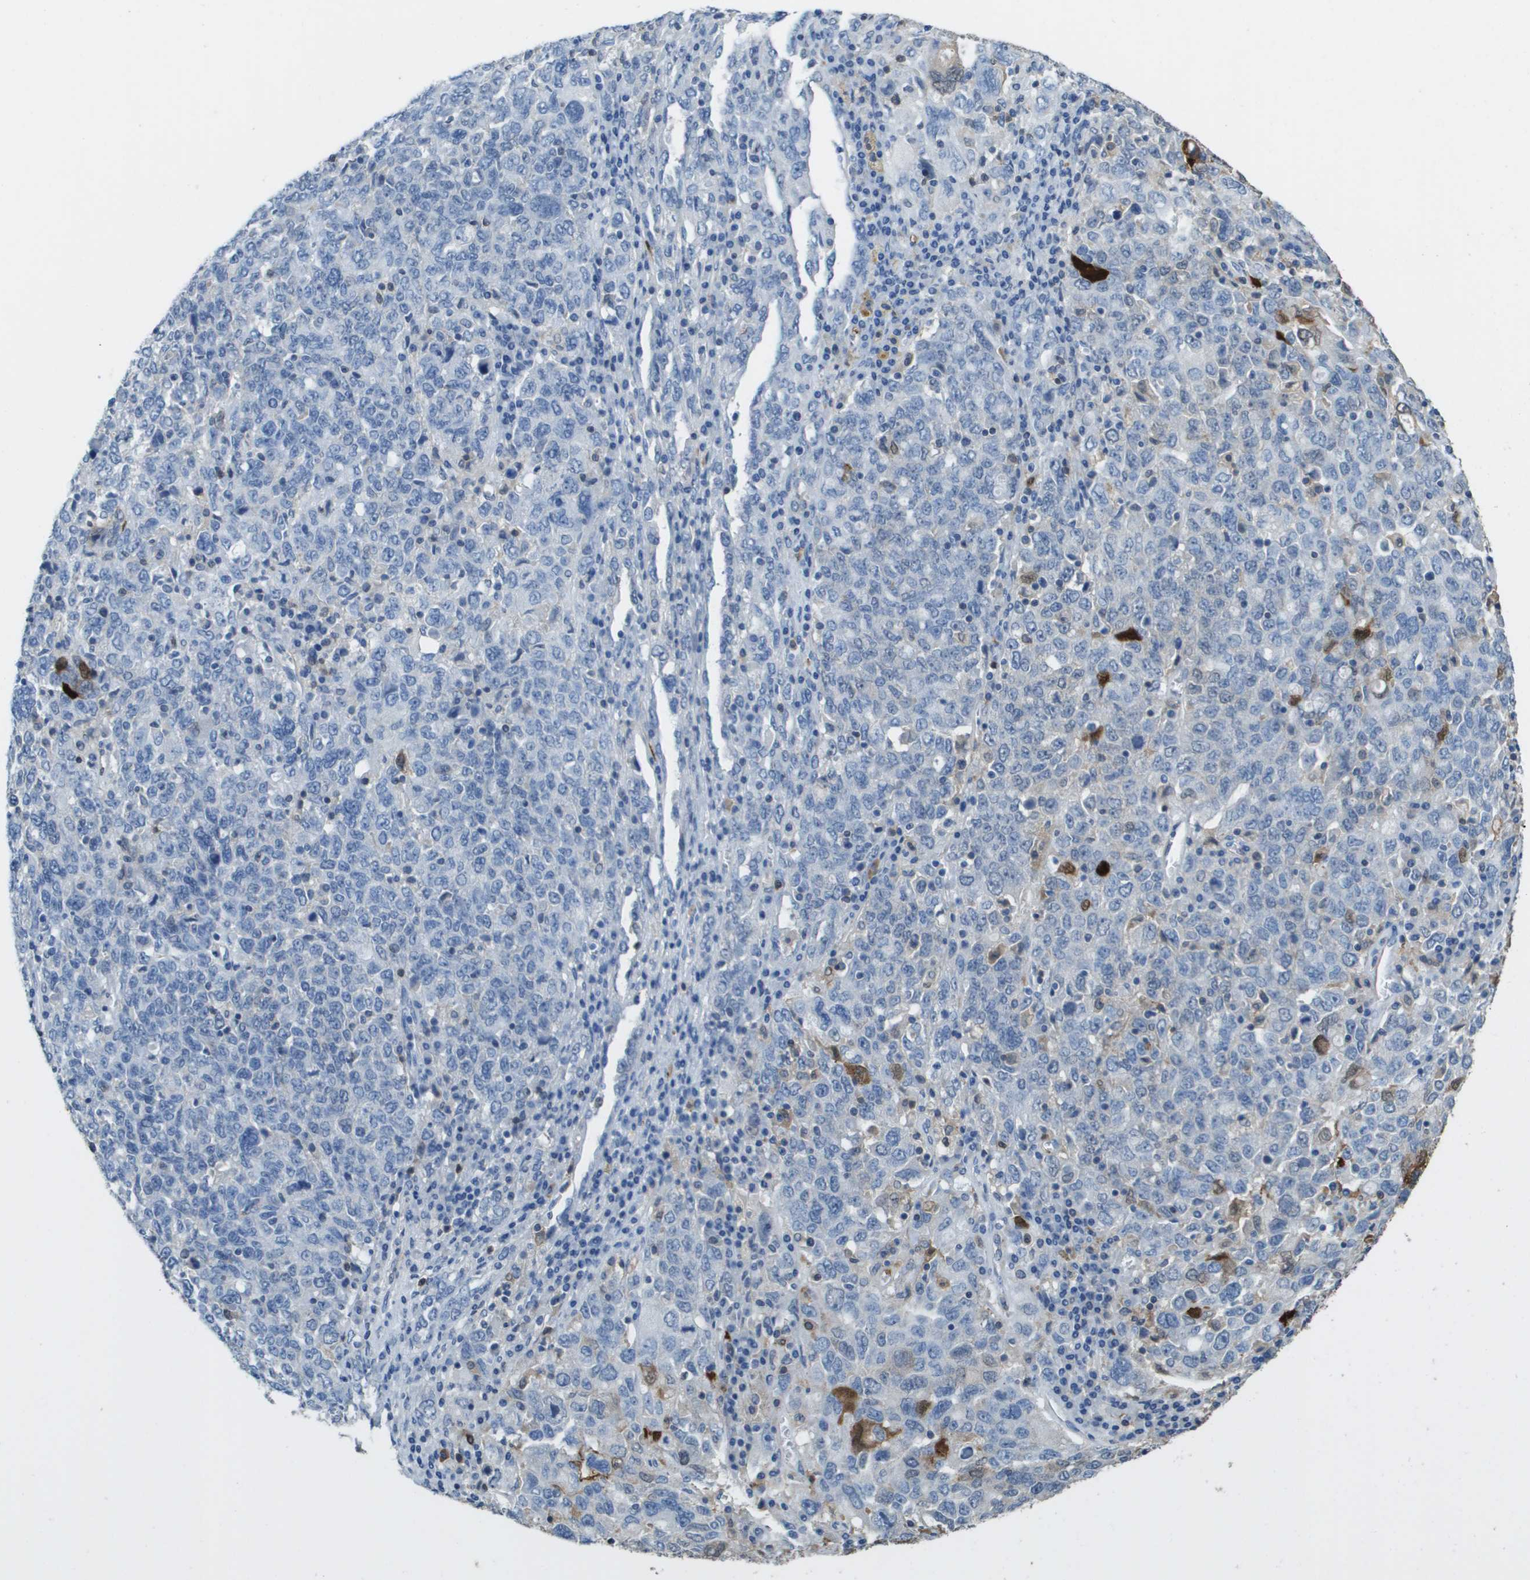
{"staining": {"intensity": "negative", "quantity": "none", "location": "none"}, "tissue": "ovarian cancer", "cell_type": "Tumor cells", "image_type": "cancer", "snomed": [{"axis": "morphology", "description": "Carcinoma, endometroid"}, {"axis": "topography", "description": "Ovary"}], "caption": "The micrograph exhibits no significant positivity in tumor cells of endometroid carcinoma (ovarian). The staining was performed using DAB to visualize the protein expression in brown, while the nuclei were stained in blue with hematoxylin (Magnification: 20x).", "gene": "FABP5", "patient": {"sex": "female", "age": 62}}